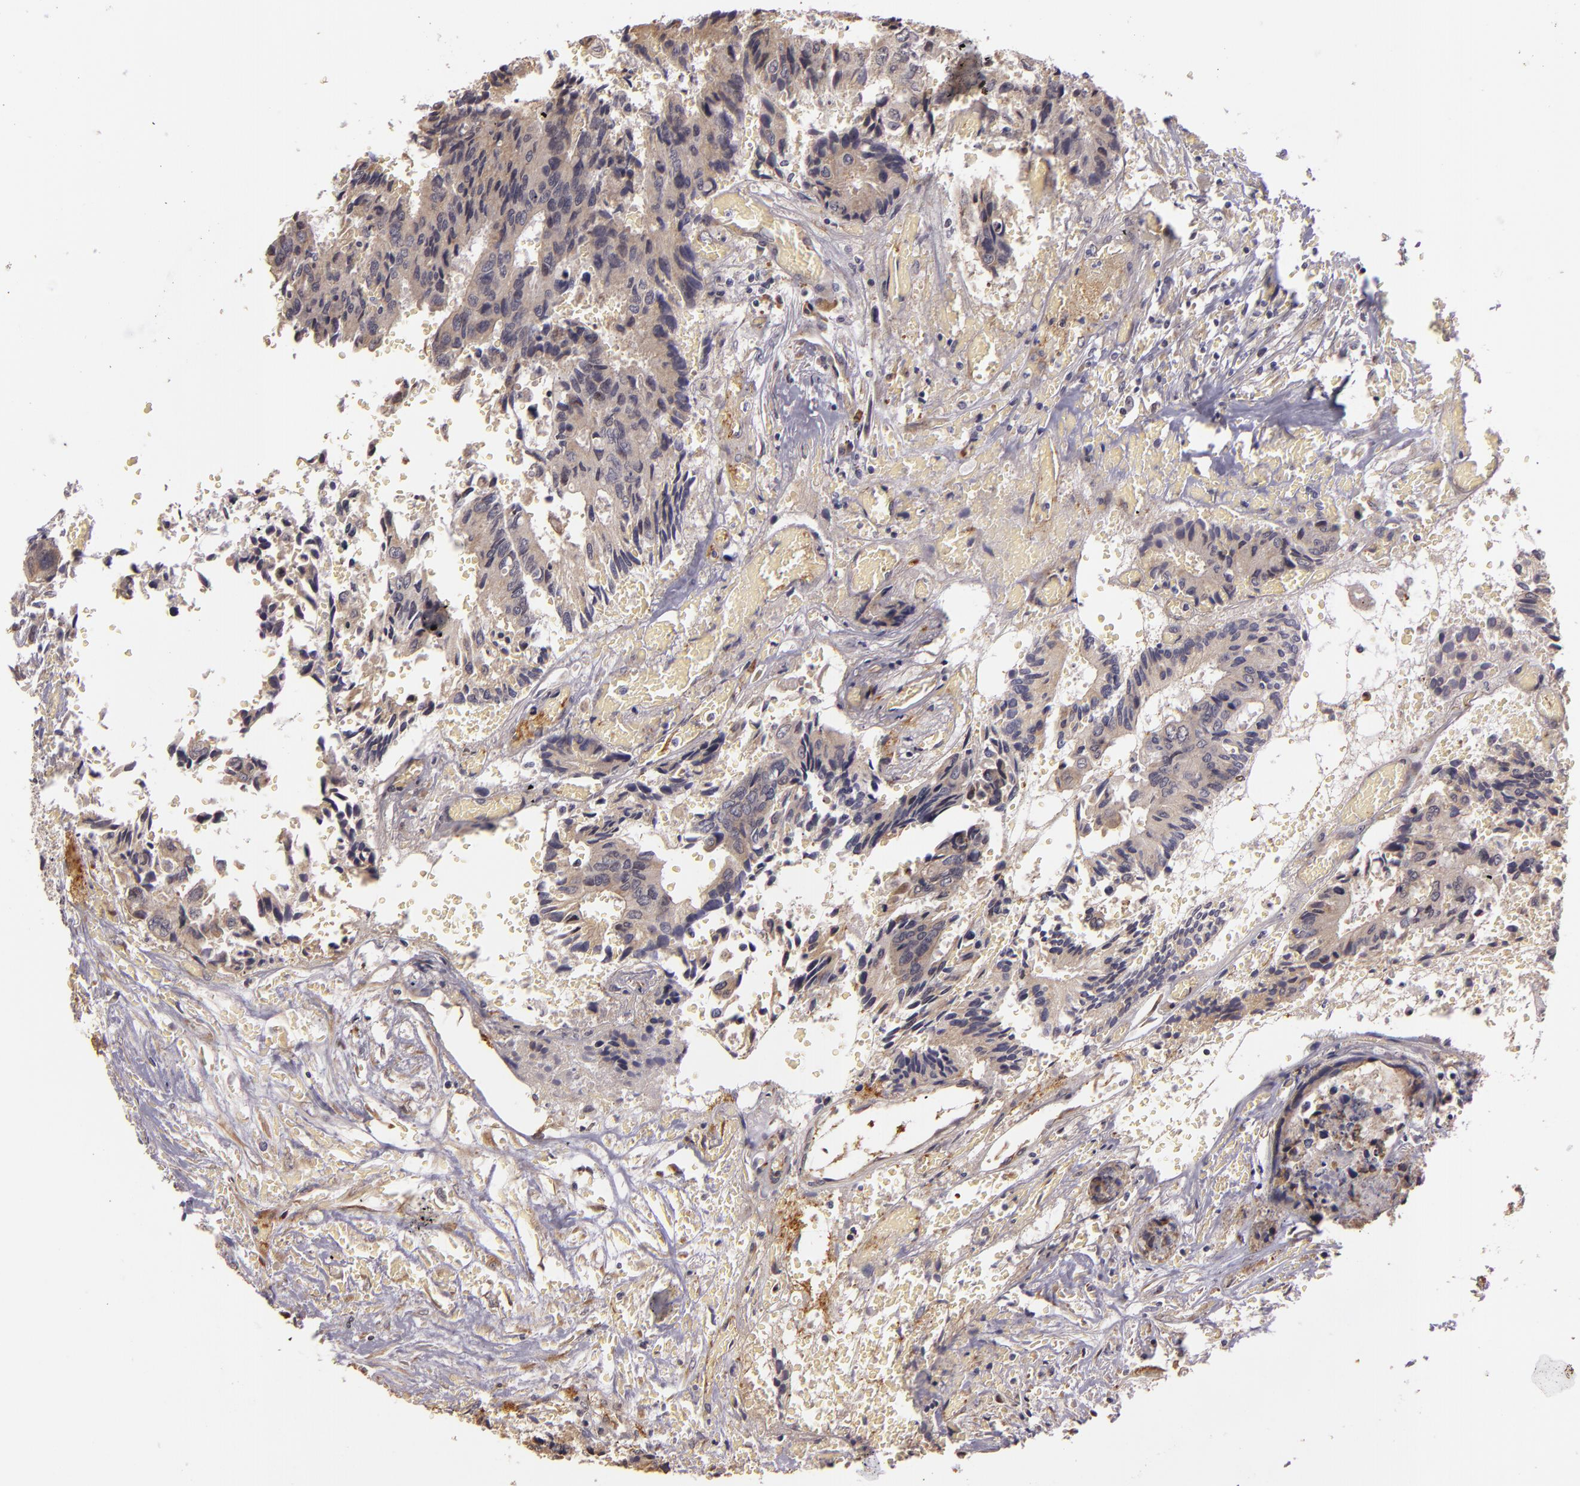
{"staining": {"intensity": "weak", "quantity": "<25%", "location": "cytoplasmic/membranous"}, "tissue": "colorectal cancer", "cell_type": "Tumor cells", "image_type": "cancer", "snomed": [{"axis": "morphology", "description": "Adenocarcinoma, NOS"}, {"axis": "topography", "description": "Rectum"}], "caption": "Immunohistochemistry (IHC) photomicrograph of neoplastic tissue: human colorectal cancer stained with DAB exhibits no significant protein positivity in tumor cells.", "gene": "SYTL4", "patient": {"sex": "male", "age": 55}}